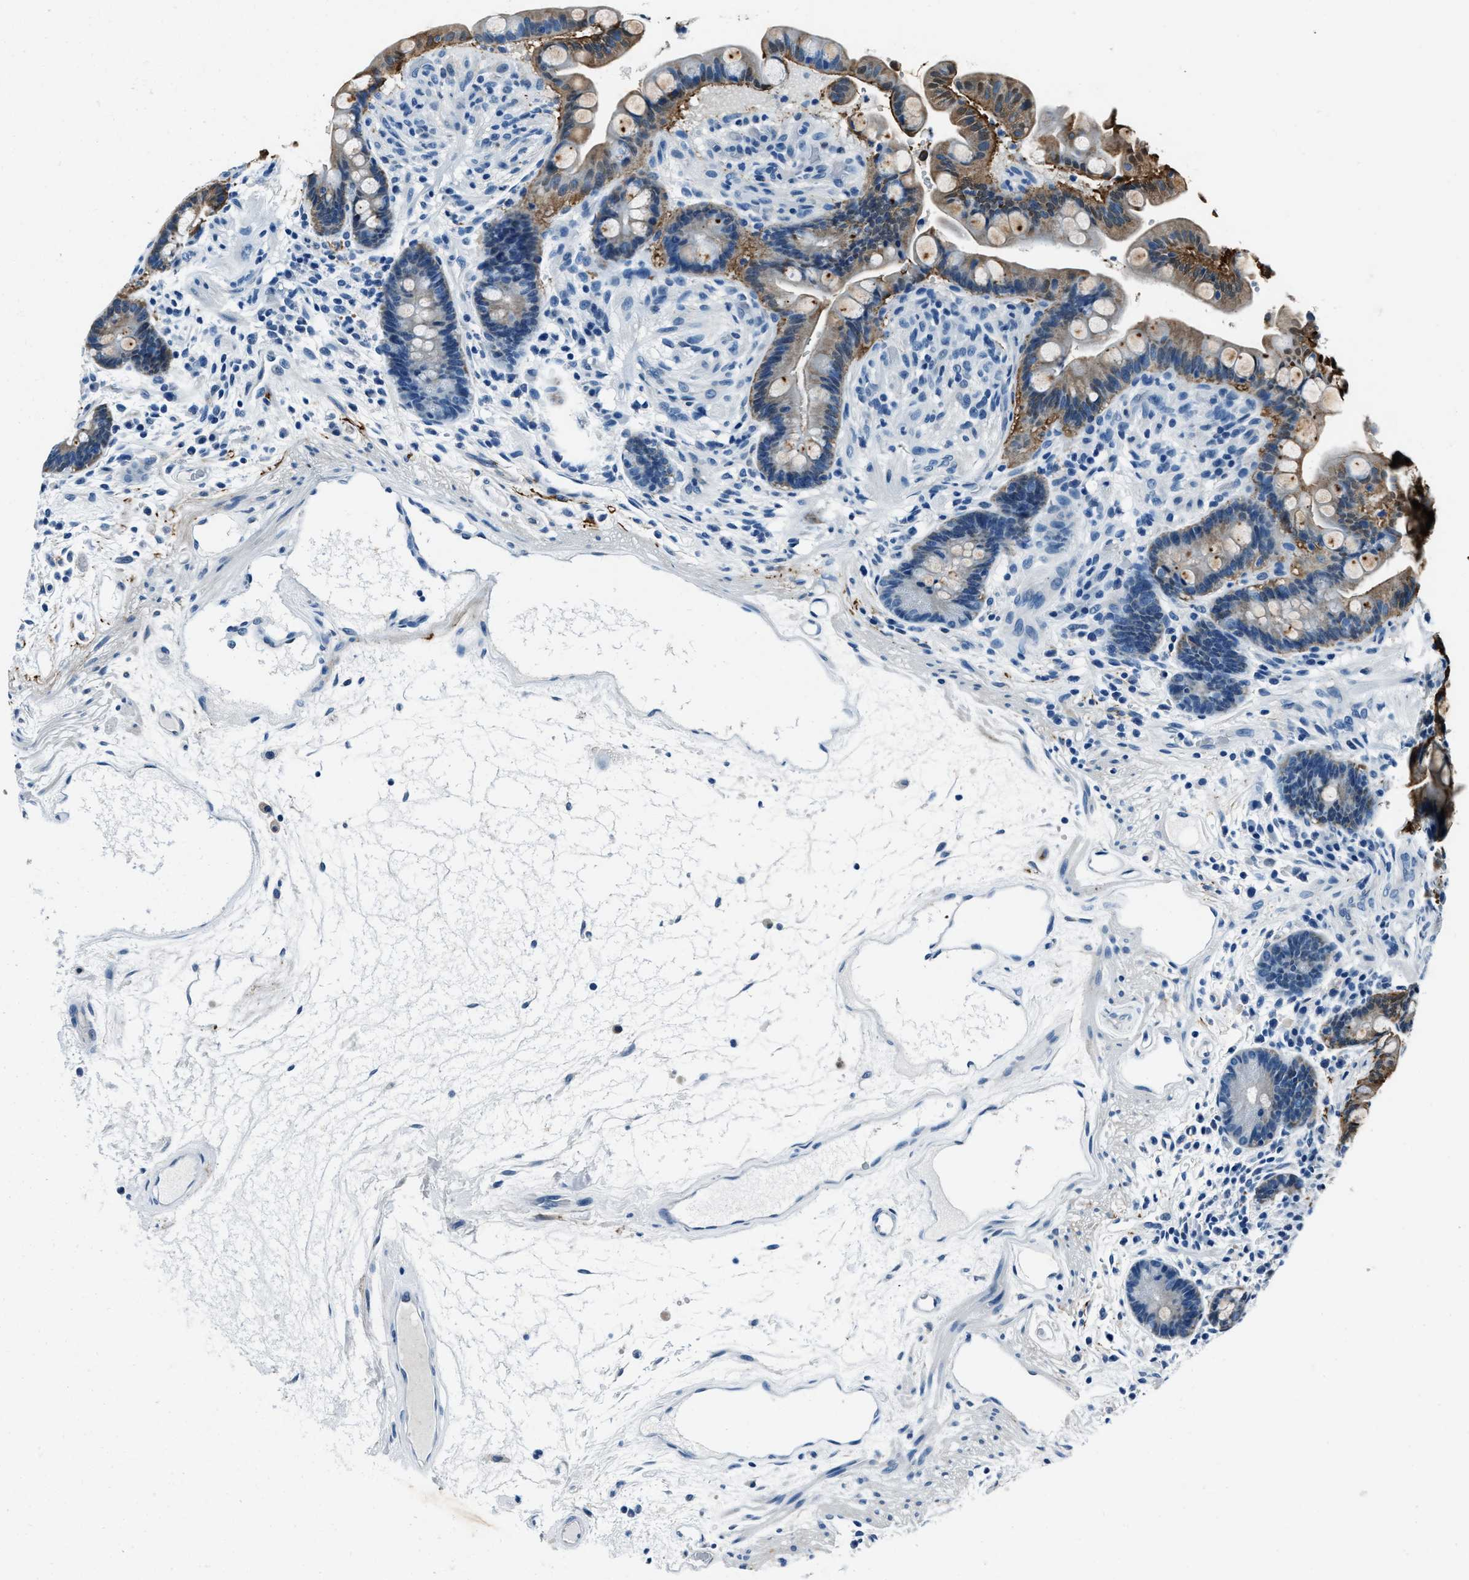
{"staining": {"intensity": "negative", "quantity": "none", "location": "none"}, "tissue": "colon", "cell_type": "Endothelial cells", "image_type": "normal", "snomed": [{"axis": "morphology", "description": "Normal tissue, NOS"}, {"axis": "topography", "description": "Colon"}], "caption": "This is a micrograph of IHC staining of normal colon, which shows no expression in endothelial cells. (DAB (3,3'-diaminobenzidine) immunohistochemistry, high magnification).", "gene": "PTPDC1", "patient": {"sex": "male", "age": 73}}